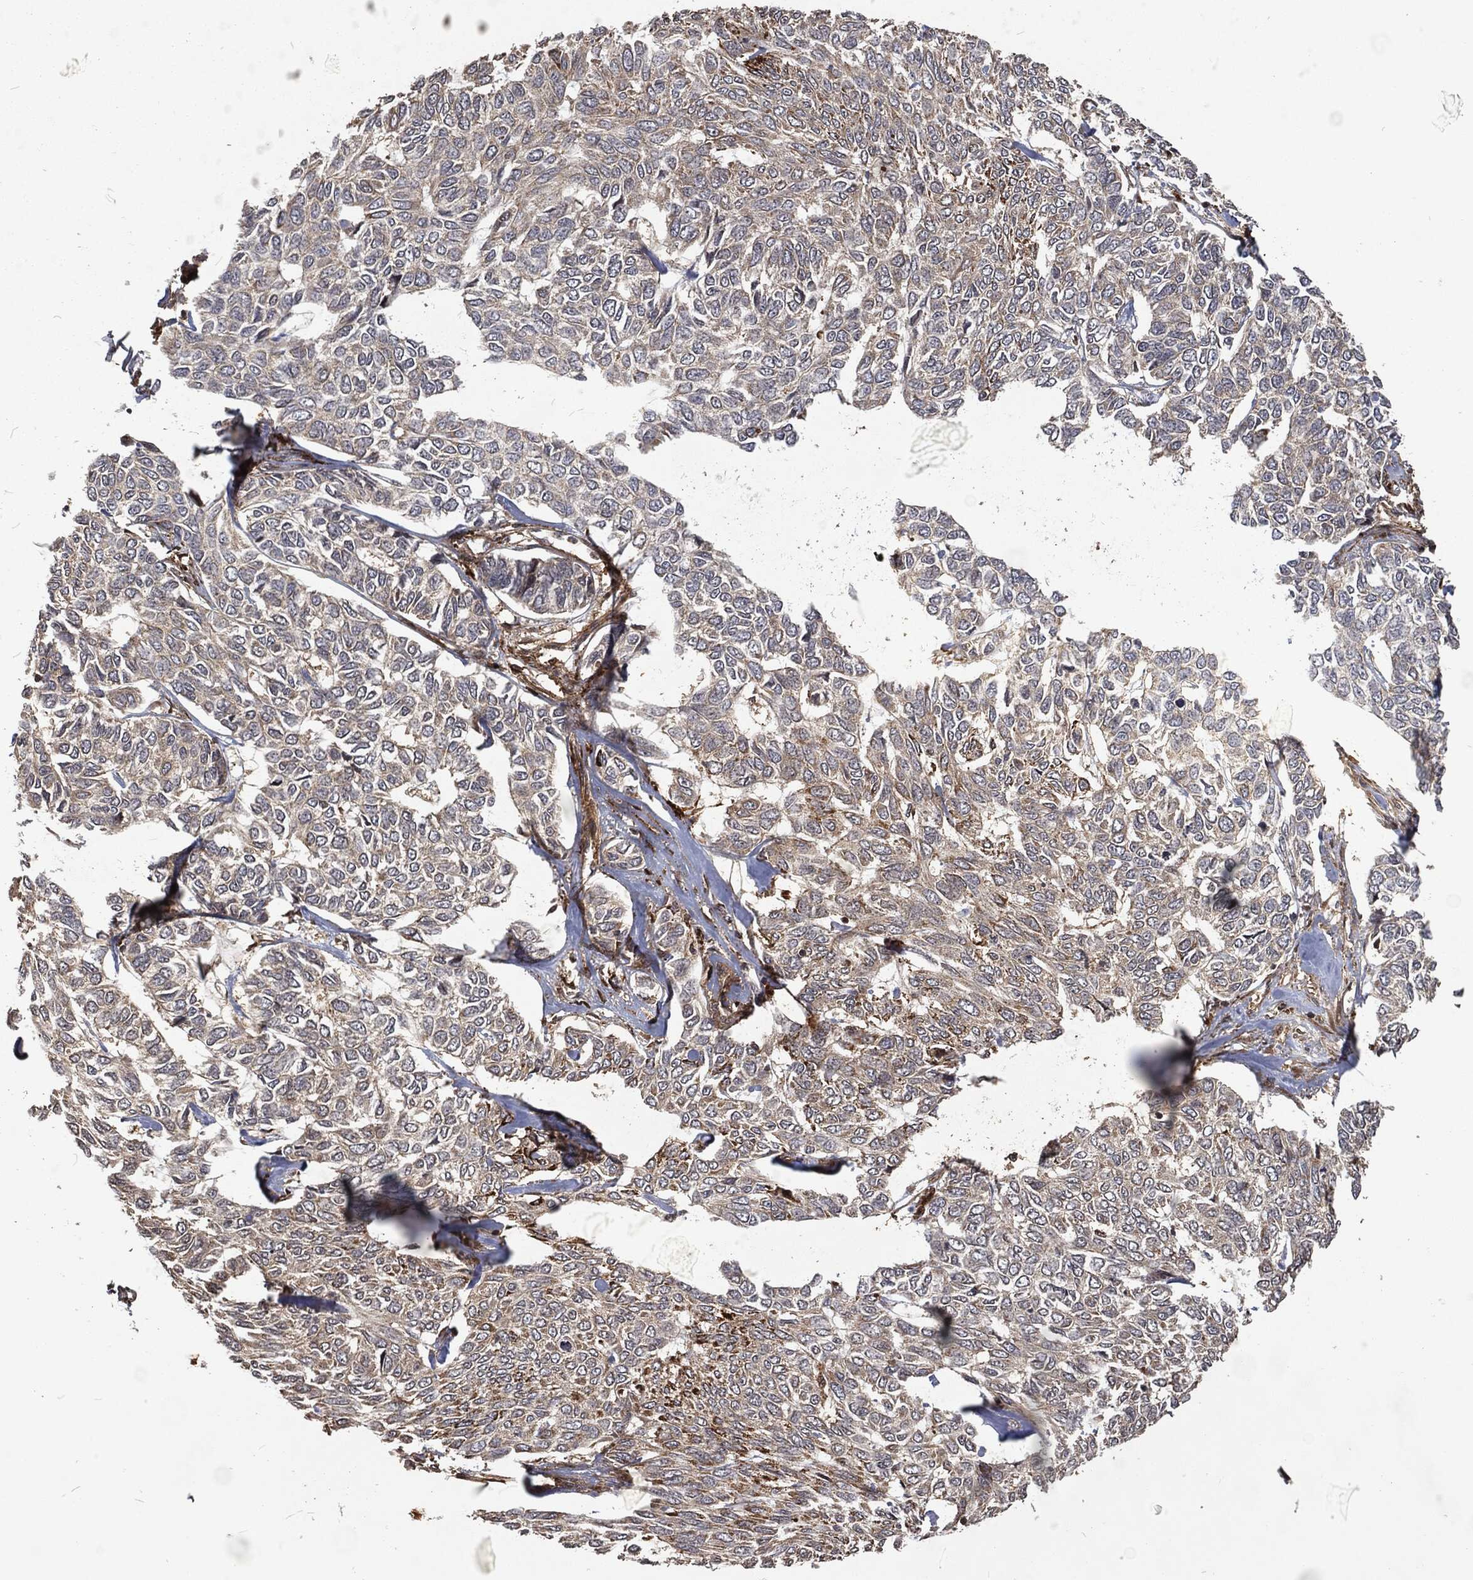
{"staining": {"intensity": "negative", "quantity": "none", "location": "none"}, "tissue": "skin cancer", "cell_type": "Tumor cells", "image_type": "cancer", "snomed": [{"axis": "morphology", "description": "Basal cell carcinoma"}, {"axis": "topography", "description": "Skin"}], "caption": "This is a photomicrograph of immunohistochemistry (IHC) staining of skin cancer (basal cell carcinoma), which shows no positivity in tumor cells. (DAB (3,3'-diaminobenzidine) immunohistochemistry (IHC) visualized using brightfield microscopy, high magnification).", "gene": "RFTN1", "patient": {"sex": "female", "age": 65}}